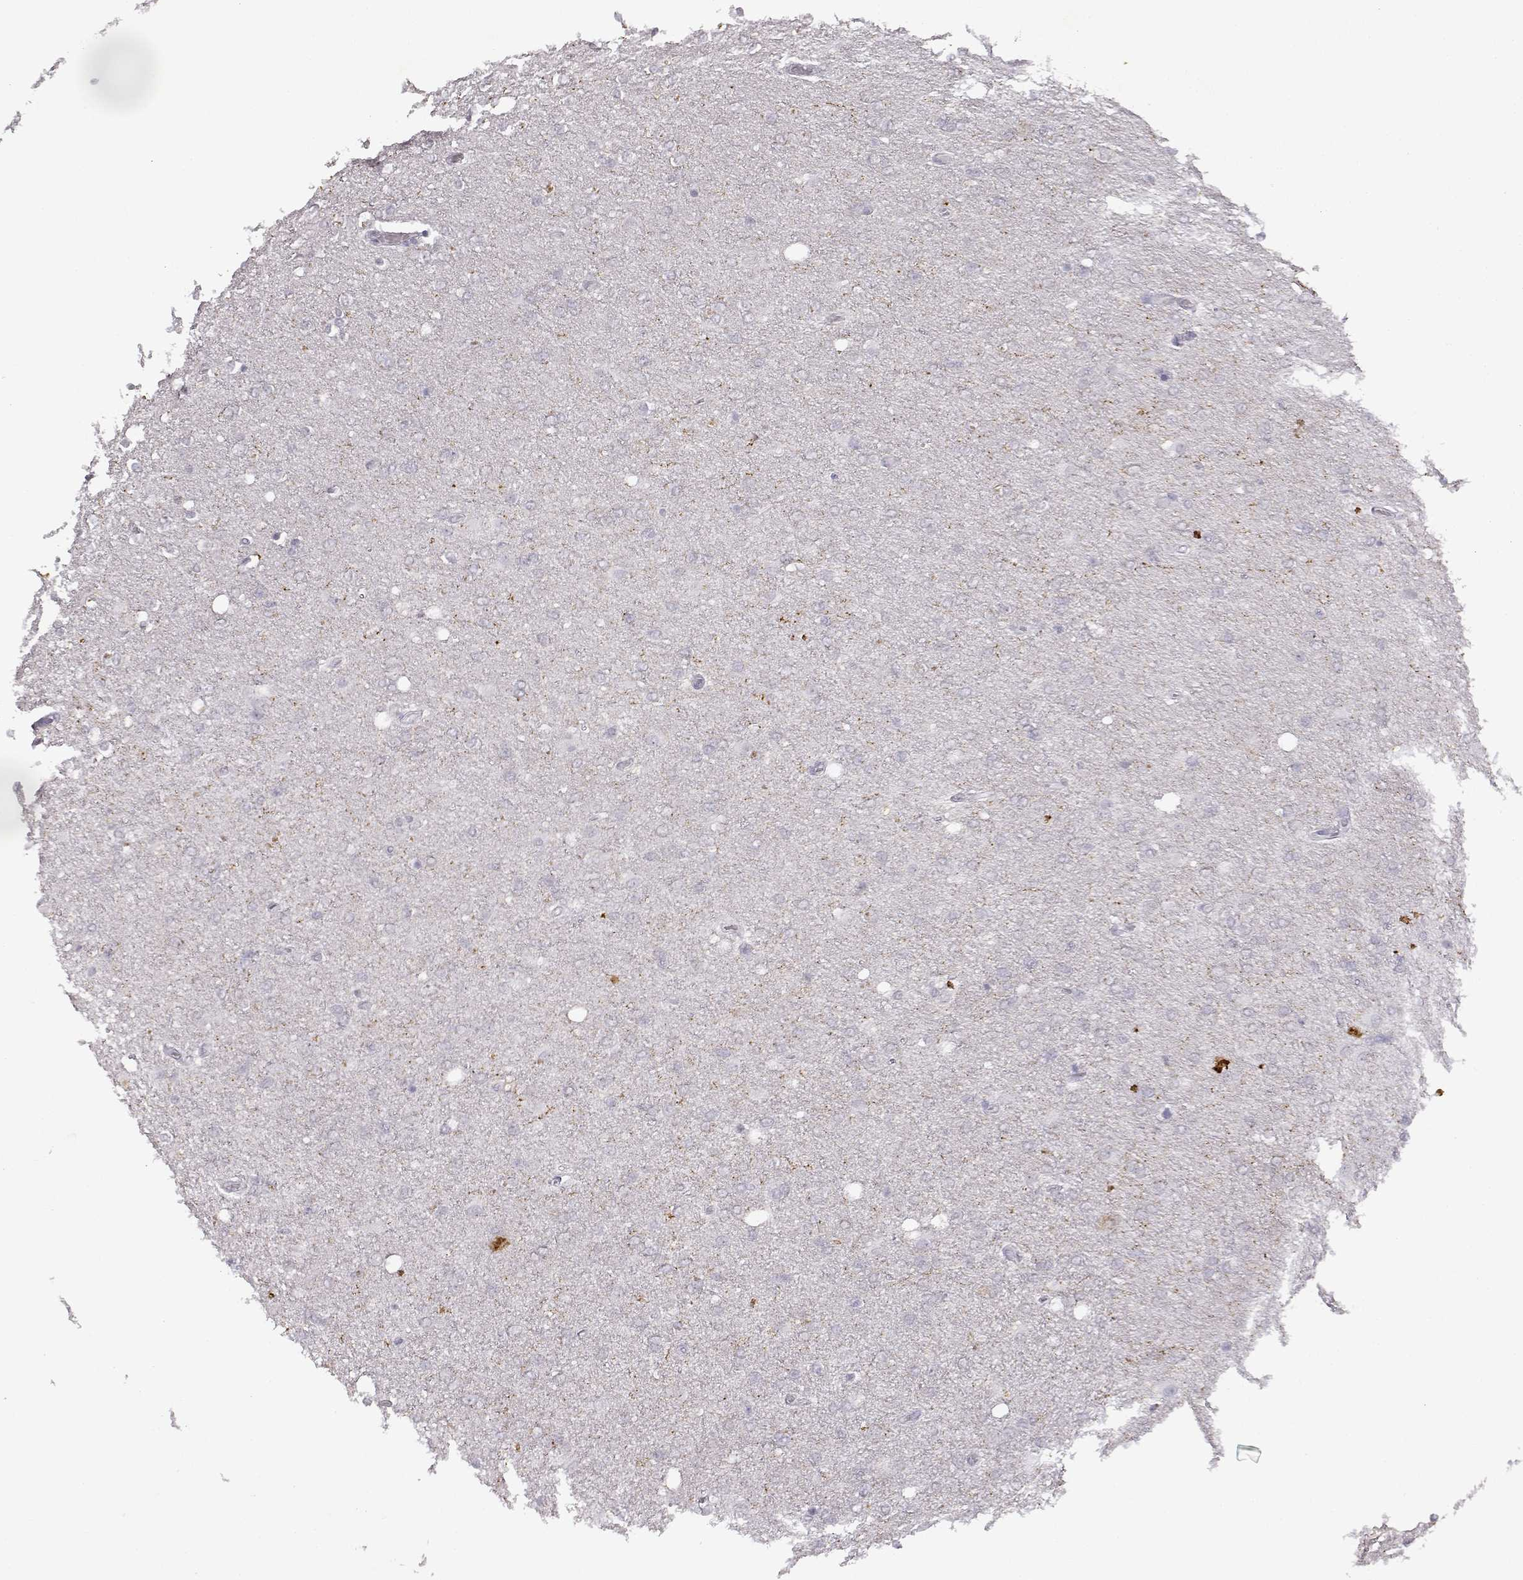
{"staining": {"intensity": "negative", "quantity": "none", "location": "none"}, "tissue": "glioma", "cell_type": "Tumor cells", "image_type": "cancer", "snomed": [{"axis": "morphology", "description": "Glioma, malignant, High grade"}, {"axis": "topography", "description": "Cerebral cortex"}], "caption": "A high-resolution histopathology image shows IHC staining of high-grade glioma (malignant), which demonstrates no significant expression in tumor cells.", "gene": "VGF", "patient": {"sex": "male", "age": 70}}